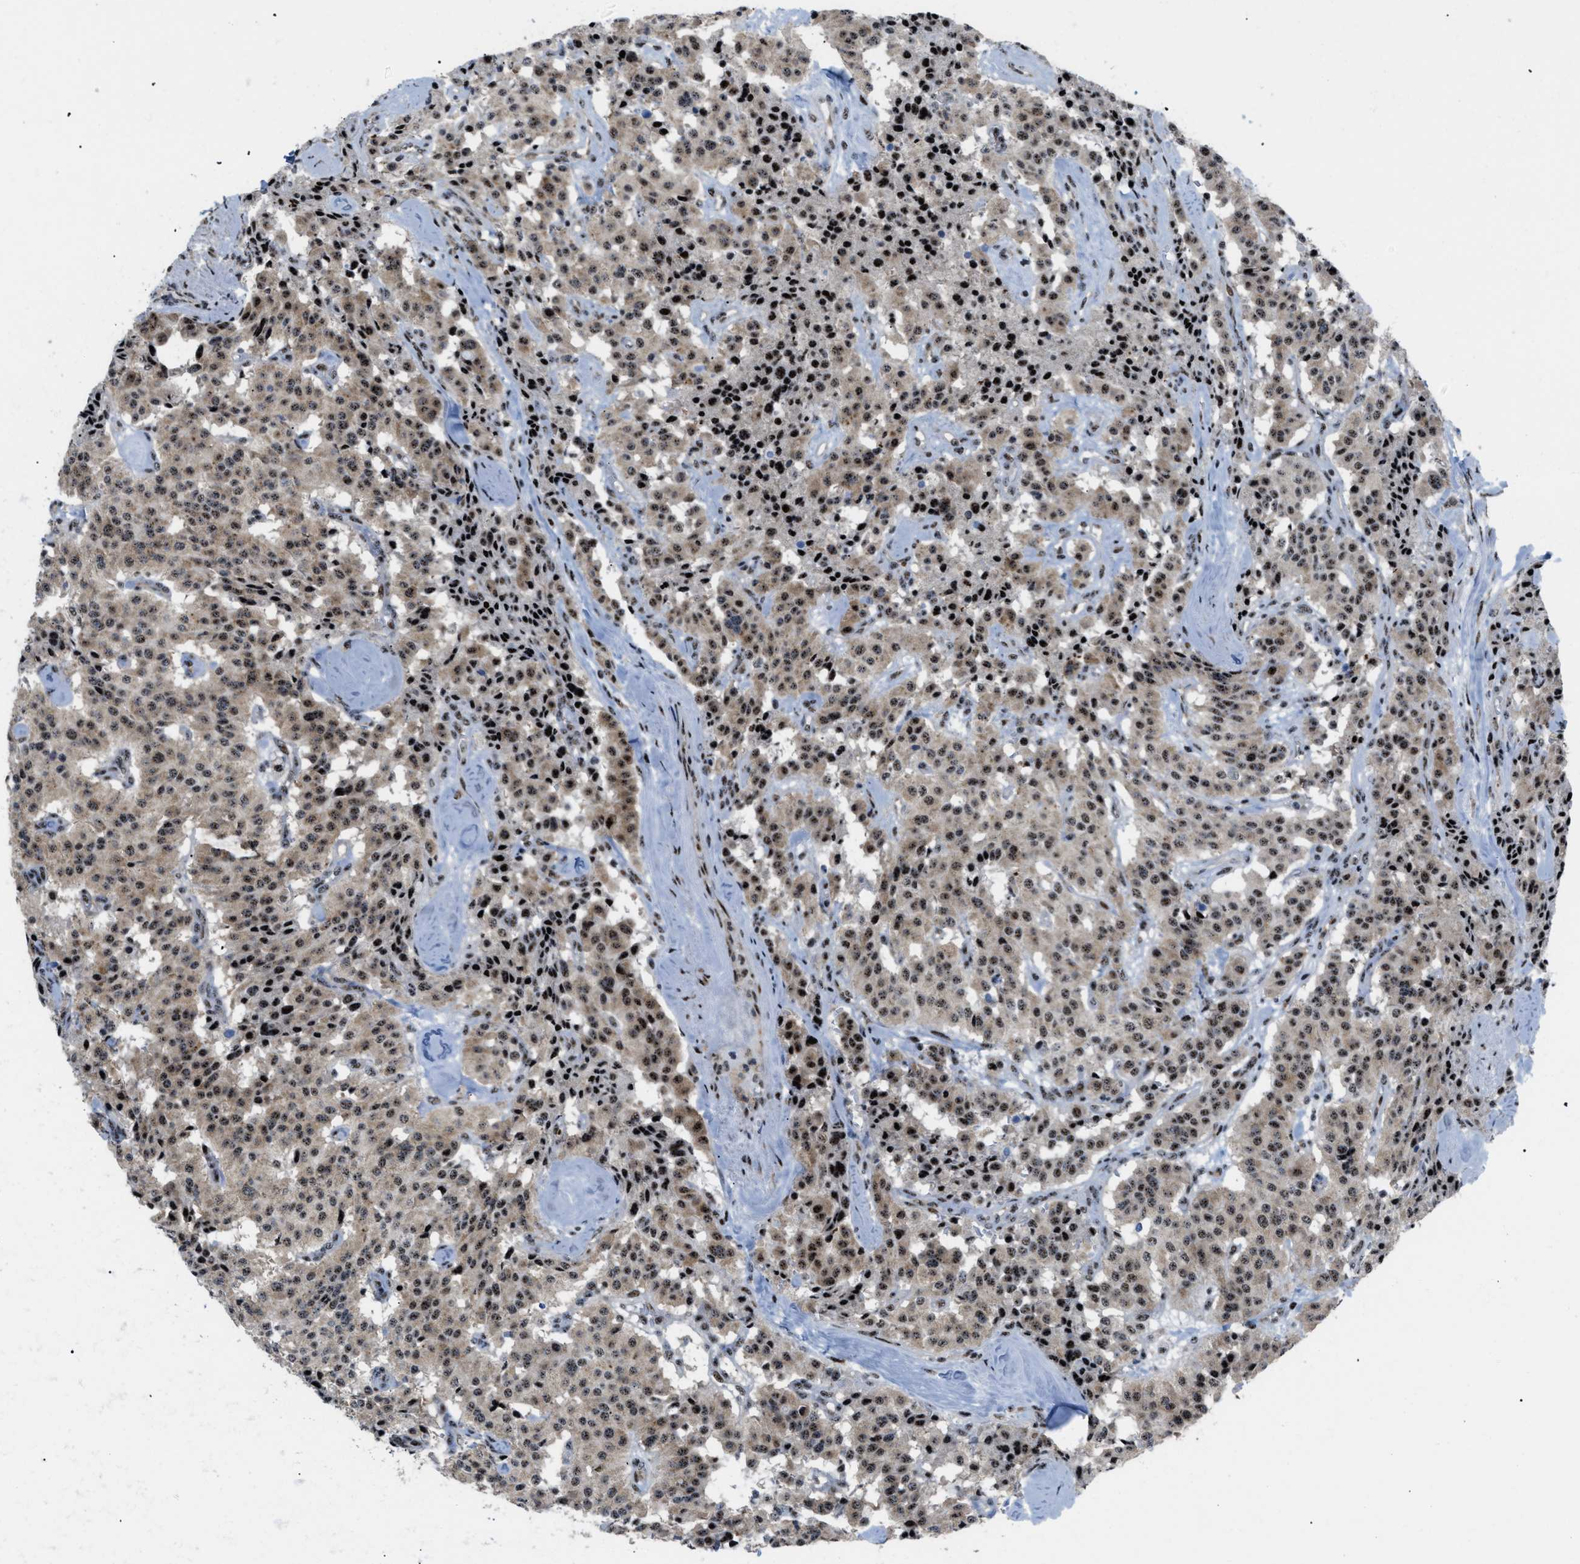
{"staining": {"intensity": "strong", "quantity": ">75%", "location": "cytoplasmic/membranous,nuclear"}, "tissue": "carcinoid", "cell_type": "Tumor cells", "image_type": "cancer", "snomed": [{"axis": "morphology", "description": "Carcinoid, malignant, NOS"}, {"axis": "topography", "description": "Lung"}], "caption": "Tumor cells demonstrate high levels of strong cytoplasmic/membranous and nuclear expression in about >75% of cells in human malignant carcinoid.", "gene": "CDR2", "patient": {"sex": "male", "age": 30}}